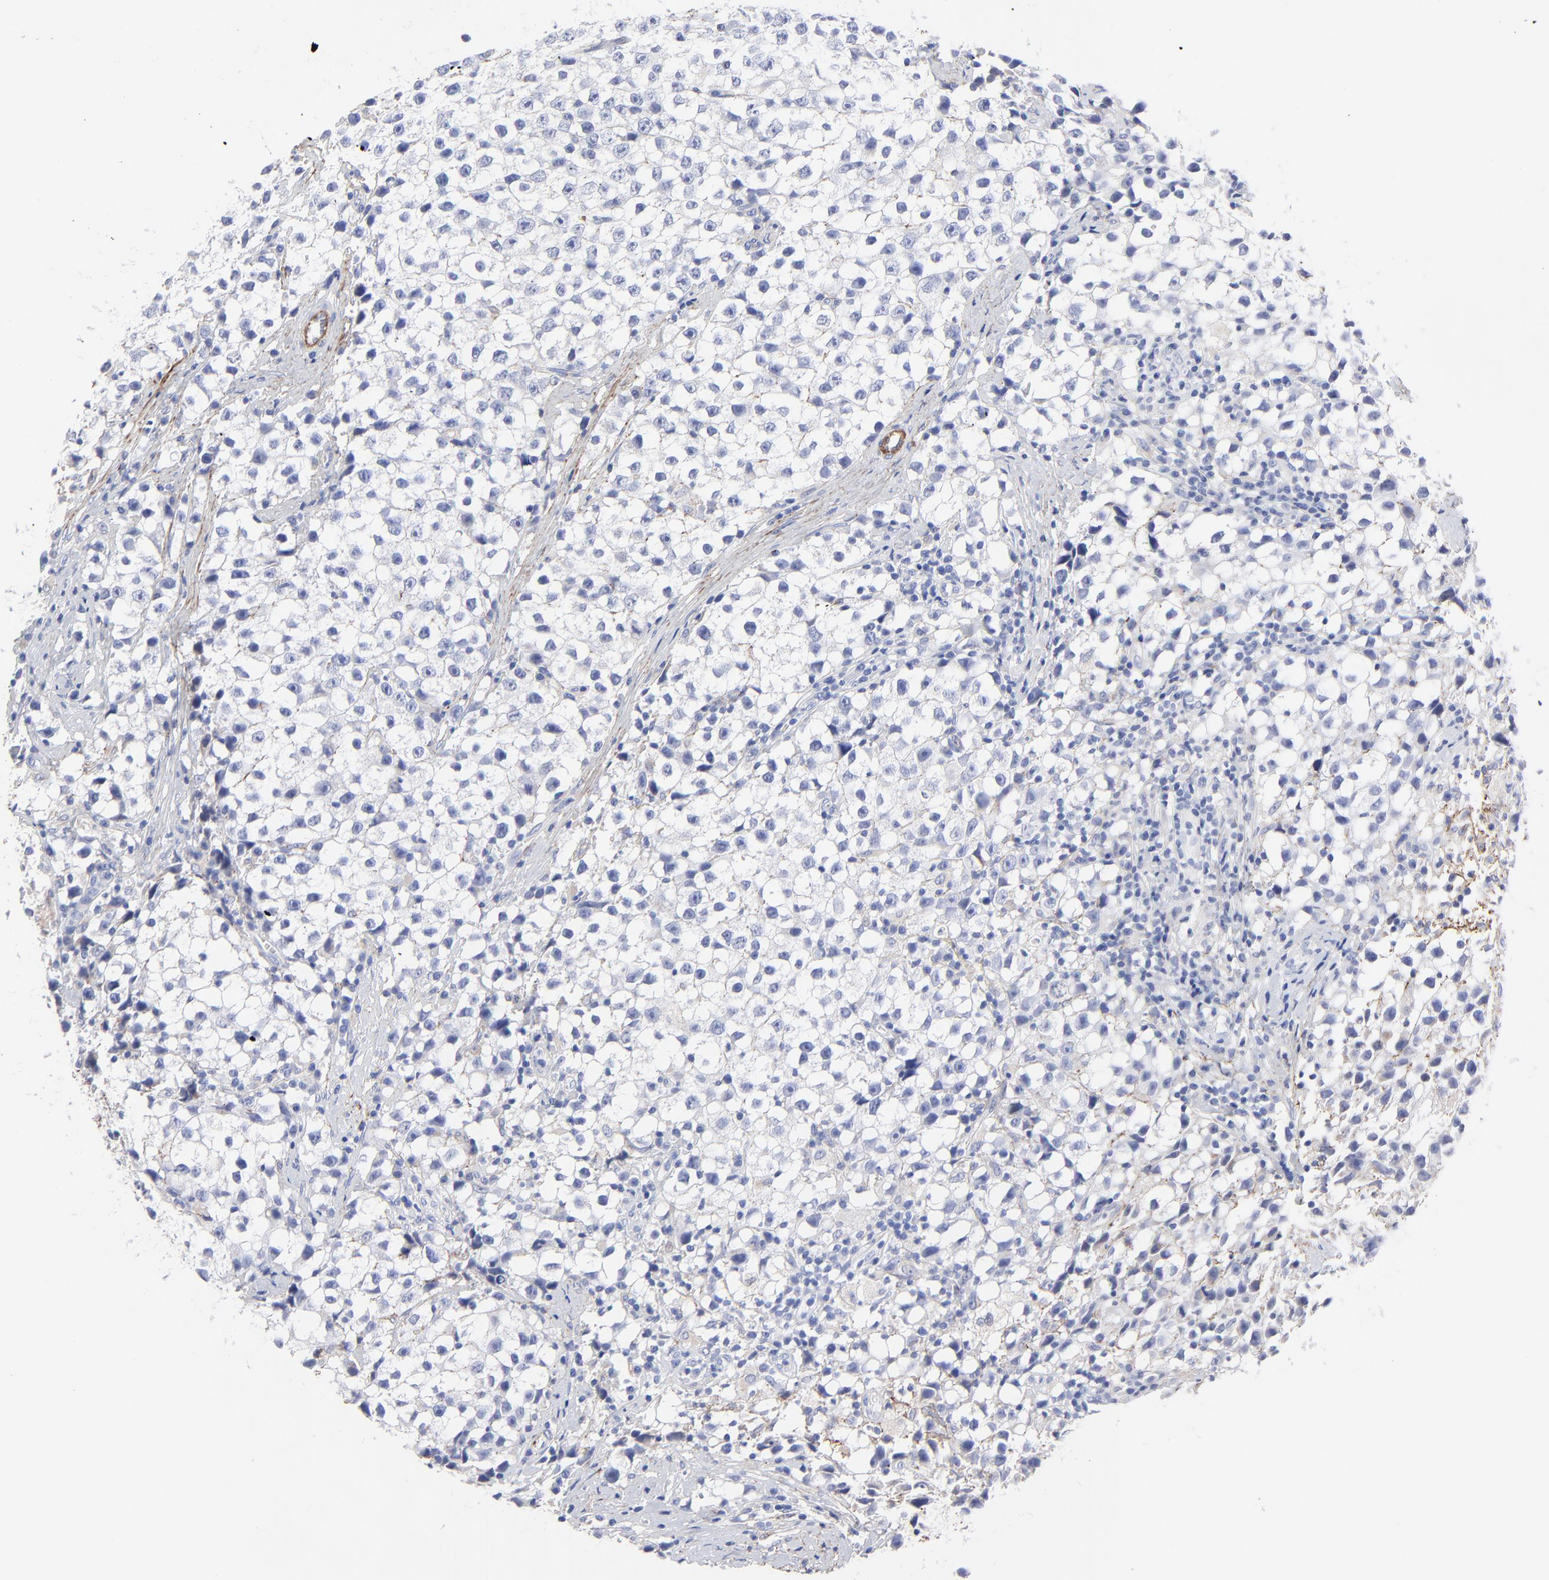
{"staining": {"intensity": "negative", "quantity": "none", "location": "none"}, "tissue": "testis cancer", "cell_type": "Tumor cells", "image_type": "cancer", "snomed": [{"axis": "morphology", "description": "Seminoma, NOS"}, {"axis": "topography", "description": "Testis"}], "caption": "Immunohistochemical staining of human testis cancer (seminoma) reveals no significant positivity in tumor cells.", "gene": "FBLN2", "patient": {"sex": "male", "age": 35}}